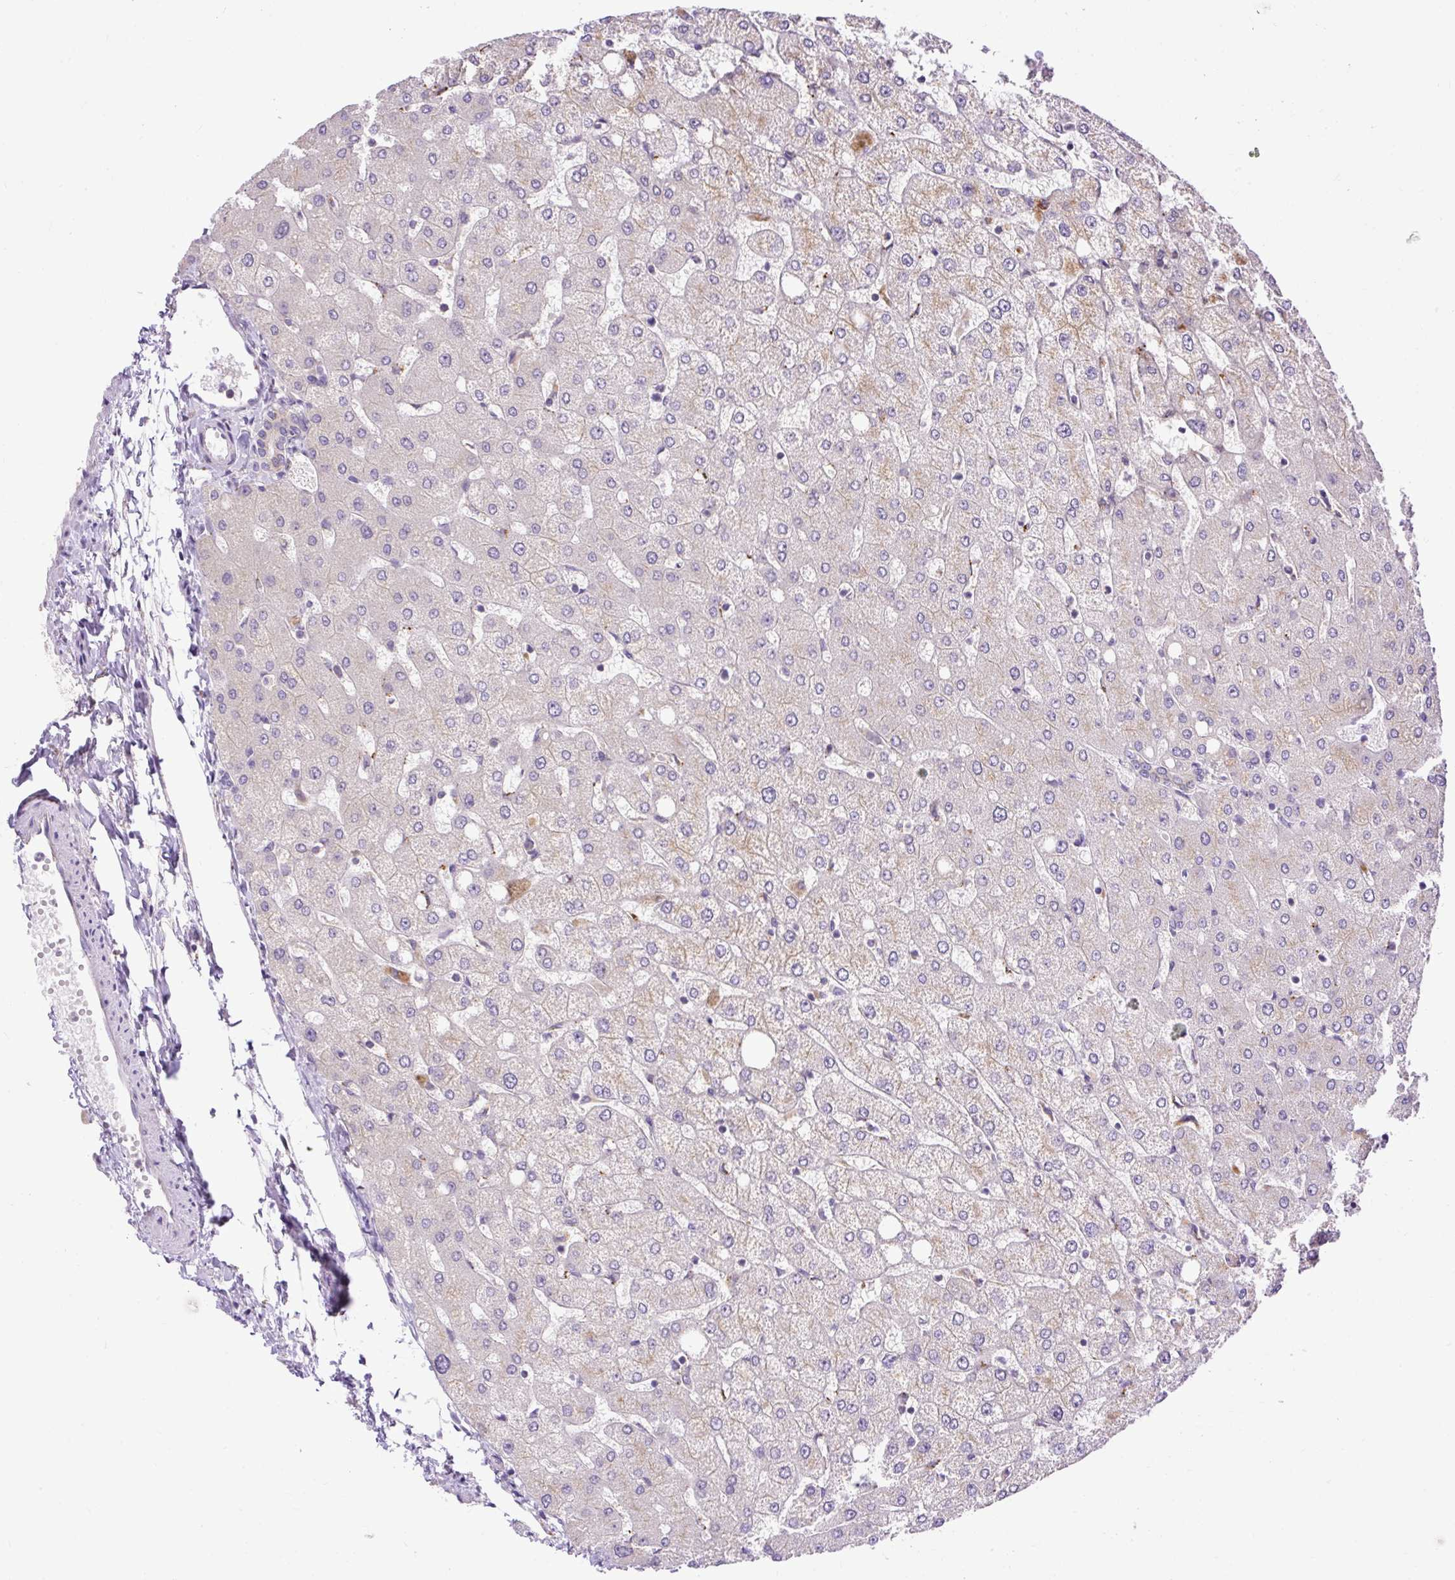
{"staining": {"intensity": "negative", "quantity": "none", "location": "none"}, "tissue": "liver", "cell_type": "Cholangiocytes", "image_type": "normal", "snomed": [{"axis": "morphology", "description": "Normal tissue, NOS"}, {"axis": "topography", "description": "Liver"}], "caption": "Immunohistochemistry (IHC) histopathology image of benign liver: human liver stained with DAB shows no significant protein expression in cholangiocytes. The staining is performed using DAB (3,3'-diaminobenzidine) brown chromogen with nuclei counter-stained in using hematoxylin.", "gene": "HEXB", "patient": {"sex": "female", "age": 54}}